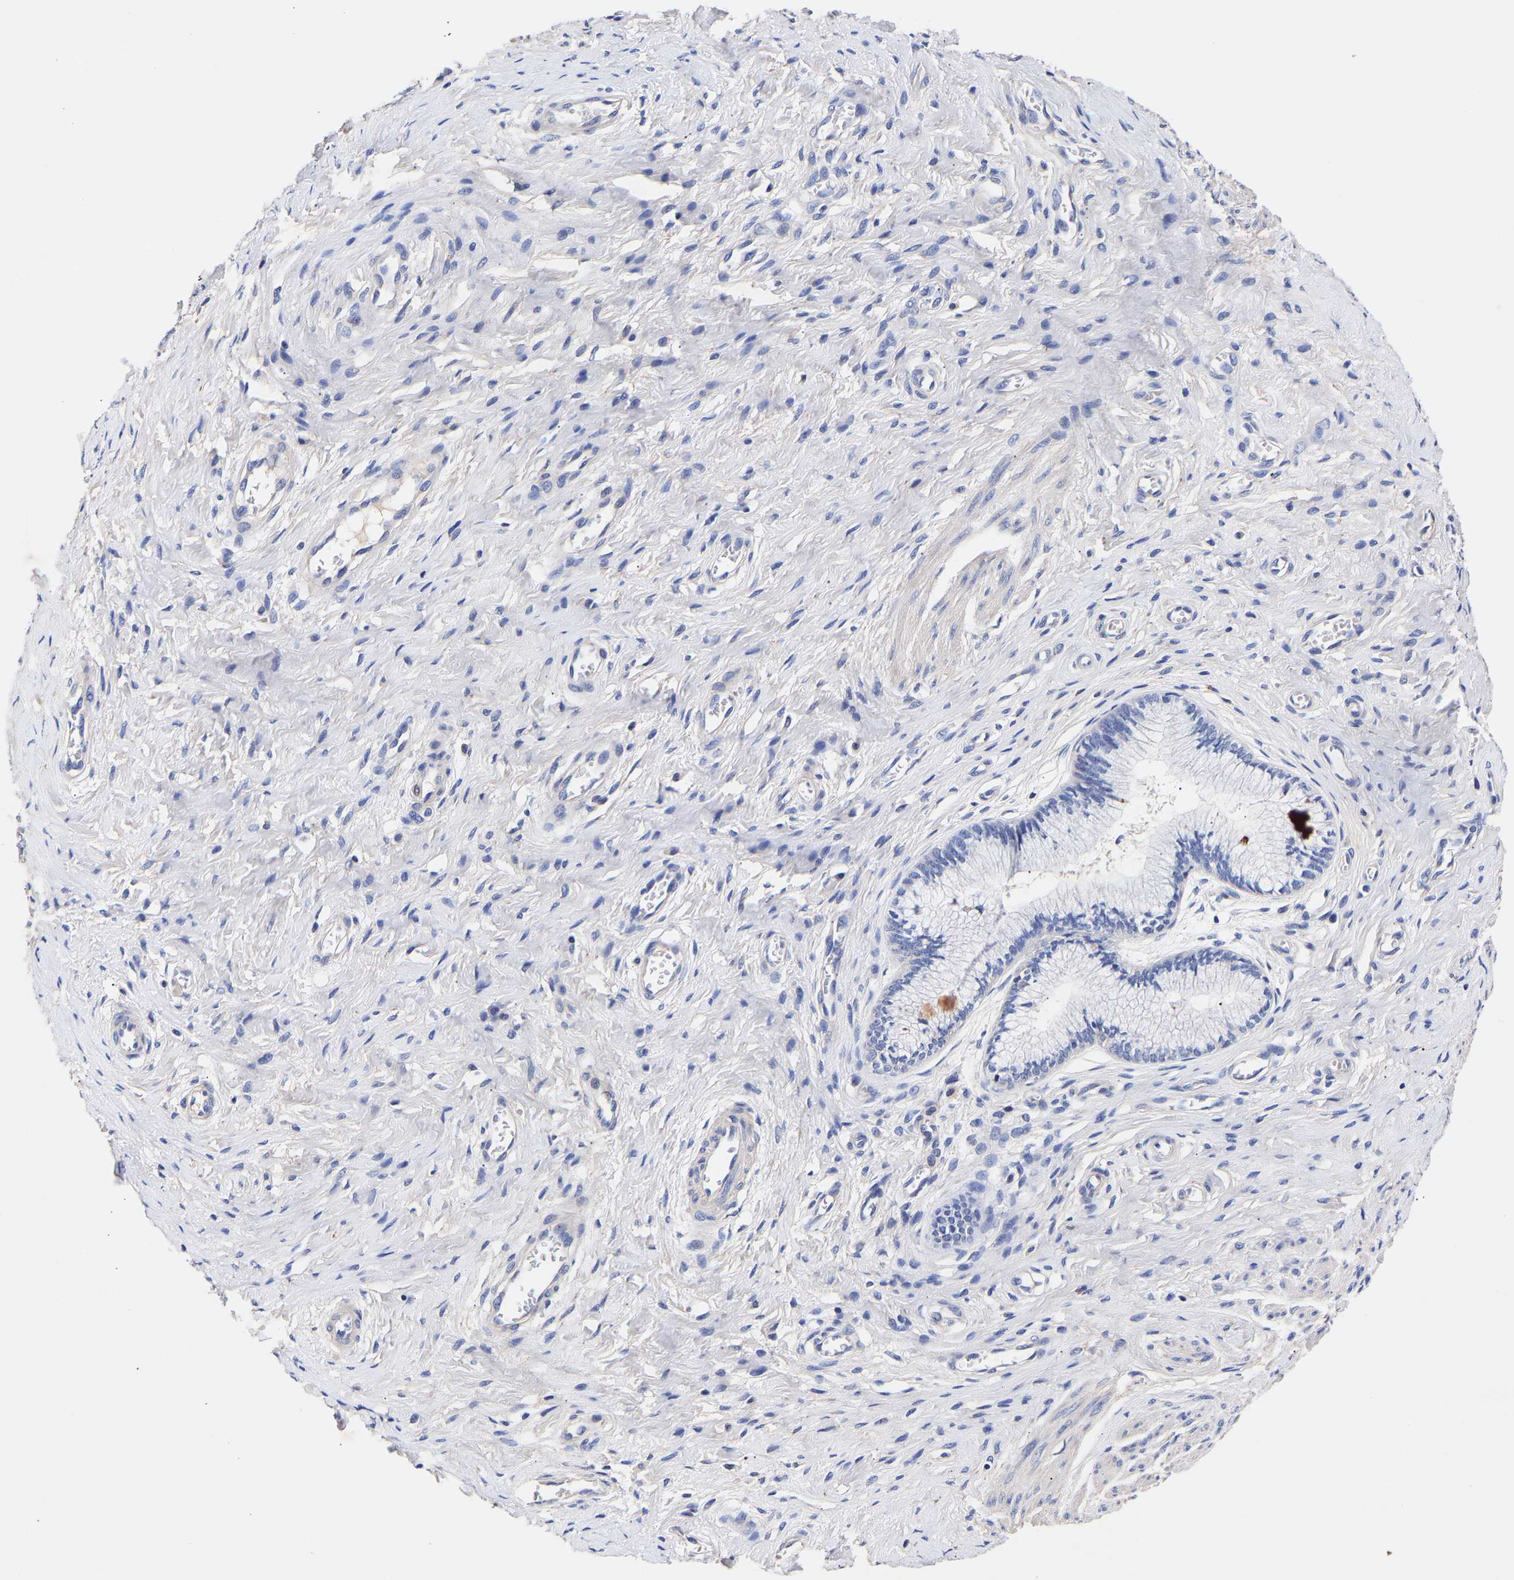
{"staining": {"intensity": "negative", "quantity": "none", "location": "none"}, "tissue": "cervix", "cell_type": "Glandular cells", "image_type": "normal", "snomed": [{"axis": "morphology", "description": "Normal tissue, NOS"}, {"axis": "topography", "description": "Cervix"}], "caption": "A high-resolution photomicrograph shows immunohistochemistry (IHC) staining of benign cervix, which reveals no significant staining in glandular cells. (IHC, brightfield microscopy, high magnification).", "gene": "SEM1", "patient": {"sex": "female", "age": 55}}